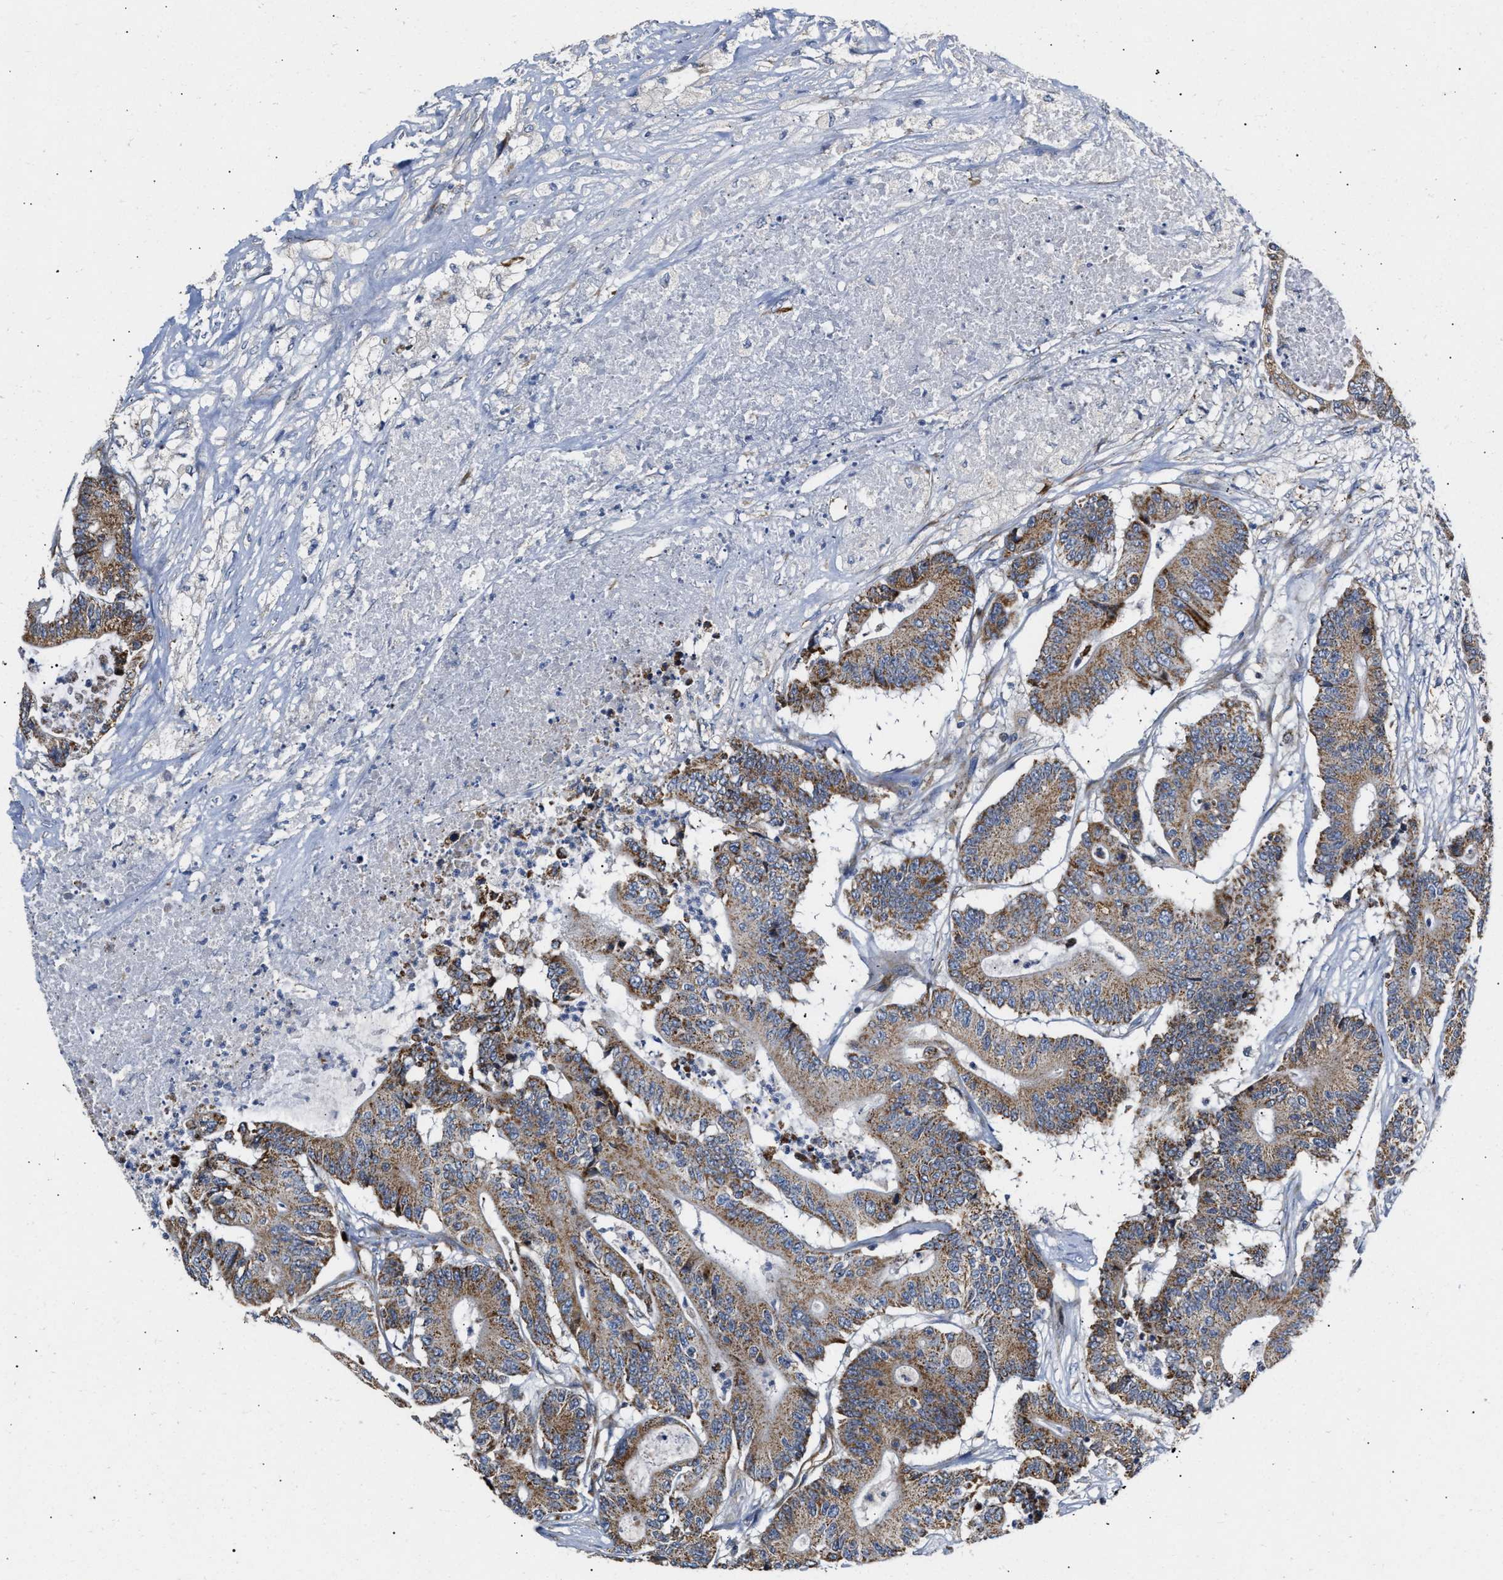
{"staining": {"intensity": "moderate", "quantity": ">75%", "location": "cytoplasmic/membranous"}, "tissue": "colorectal cancer", "cell_type": "Tumor cells", "image_type": "cancer", "snomed": [{"axis": "morphology", "description": "Adenocarcinoma, NOS"}, {"axis": "topography", "description": "Colon"}], "caption": "Colorectal cancer (adenocarcinoma) stained for a protein (brown) displays moderate cytoplasmic/membranous positive expression in about >75% of tumor cells.", "gene": "MALSU1", "patient": {"sex": "female", "age": 84}}